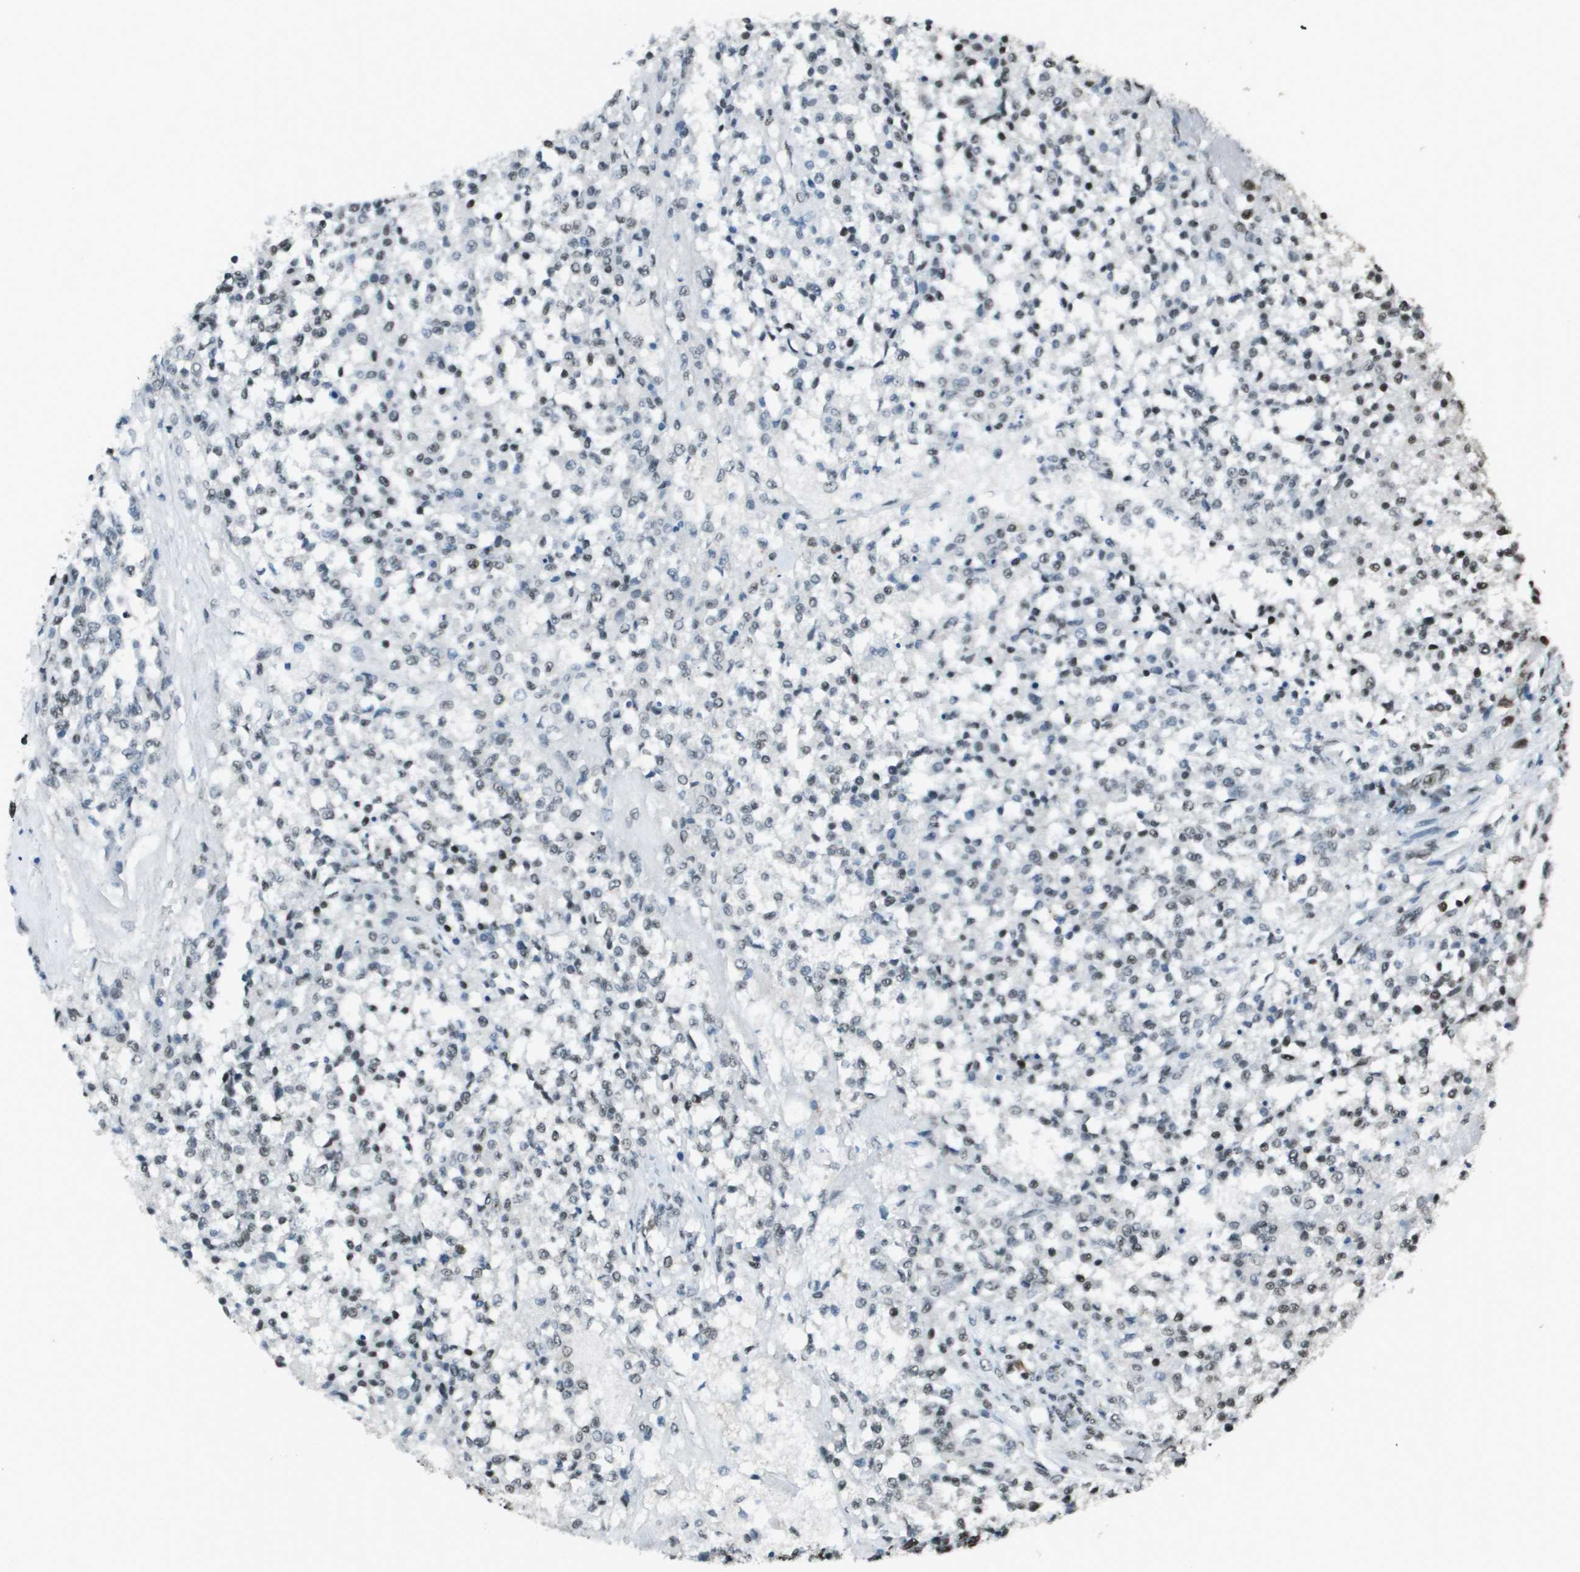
{"staining": {"intensity": "weak", "quantity": "25%-75%", "location": "nuclear"}, "tissue": "testis cancer", "cell_type": "Tumor cells", "image_type": "cancer", "snomed": [{"axis": "morphology", "description": "Seminoma, NOS"}, {"axis": "topography", "description": "Testis"}], "caption": "Human testis seminoma stained with a brown dye demonstrates weak nuclear positive positivity in approximately 25%-75% of tumor cells.", "gene": "DEPDC1", "patient": {"sex": "male", "age": 59}}